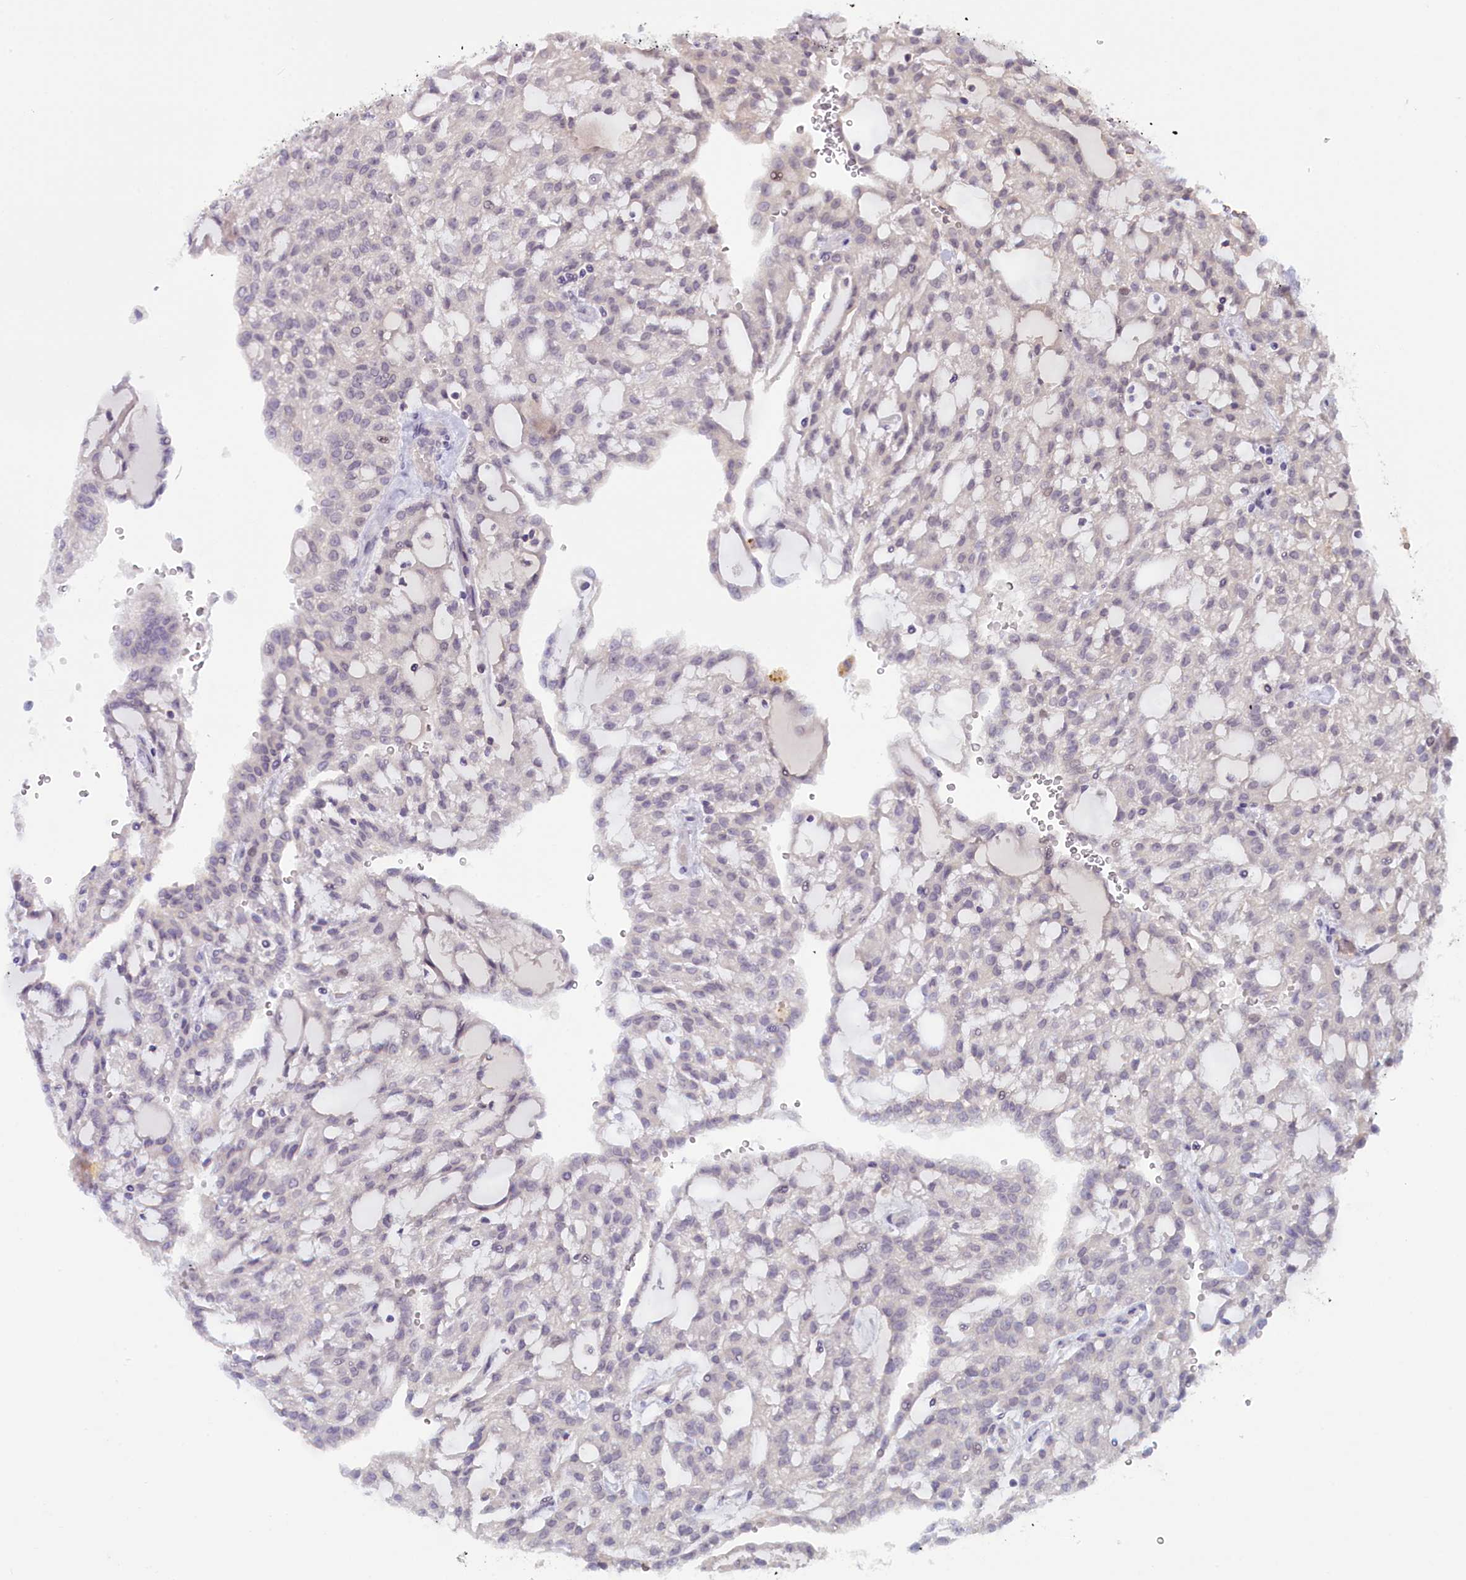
{"staining": {"intensity": "weak", "quantity": "25%-75%", "location": "nuclear"}, "tissue": "renal cancer", "cell_type": "Tumor cells", "image_type": "cancer", "snomed": [{"axis": "morphology", "description": "Adenocarcinoma, NOS"}, {"axis": "topography", "description": "Kidney"}], "caption": "Immunohistochemistry (IHC) (DAB (3,3'-diaminobenzidine)) staining of adenocarcinoma (renal) displays weak nuclear protein positivity in approximately 25%-75% of tumor cells. (Brightfield microscopy of DAB IHC at high magnification).", "gene": "CRAMP1", "patient": {"sex": "male", "age": 63}}